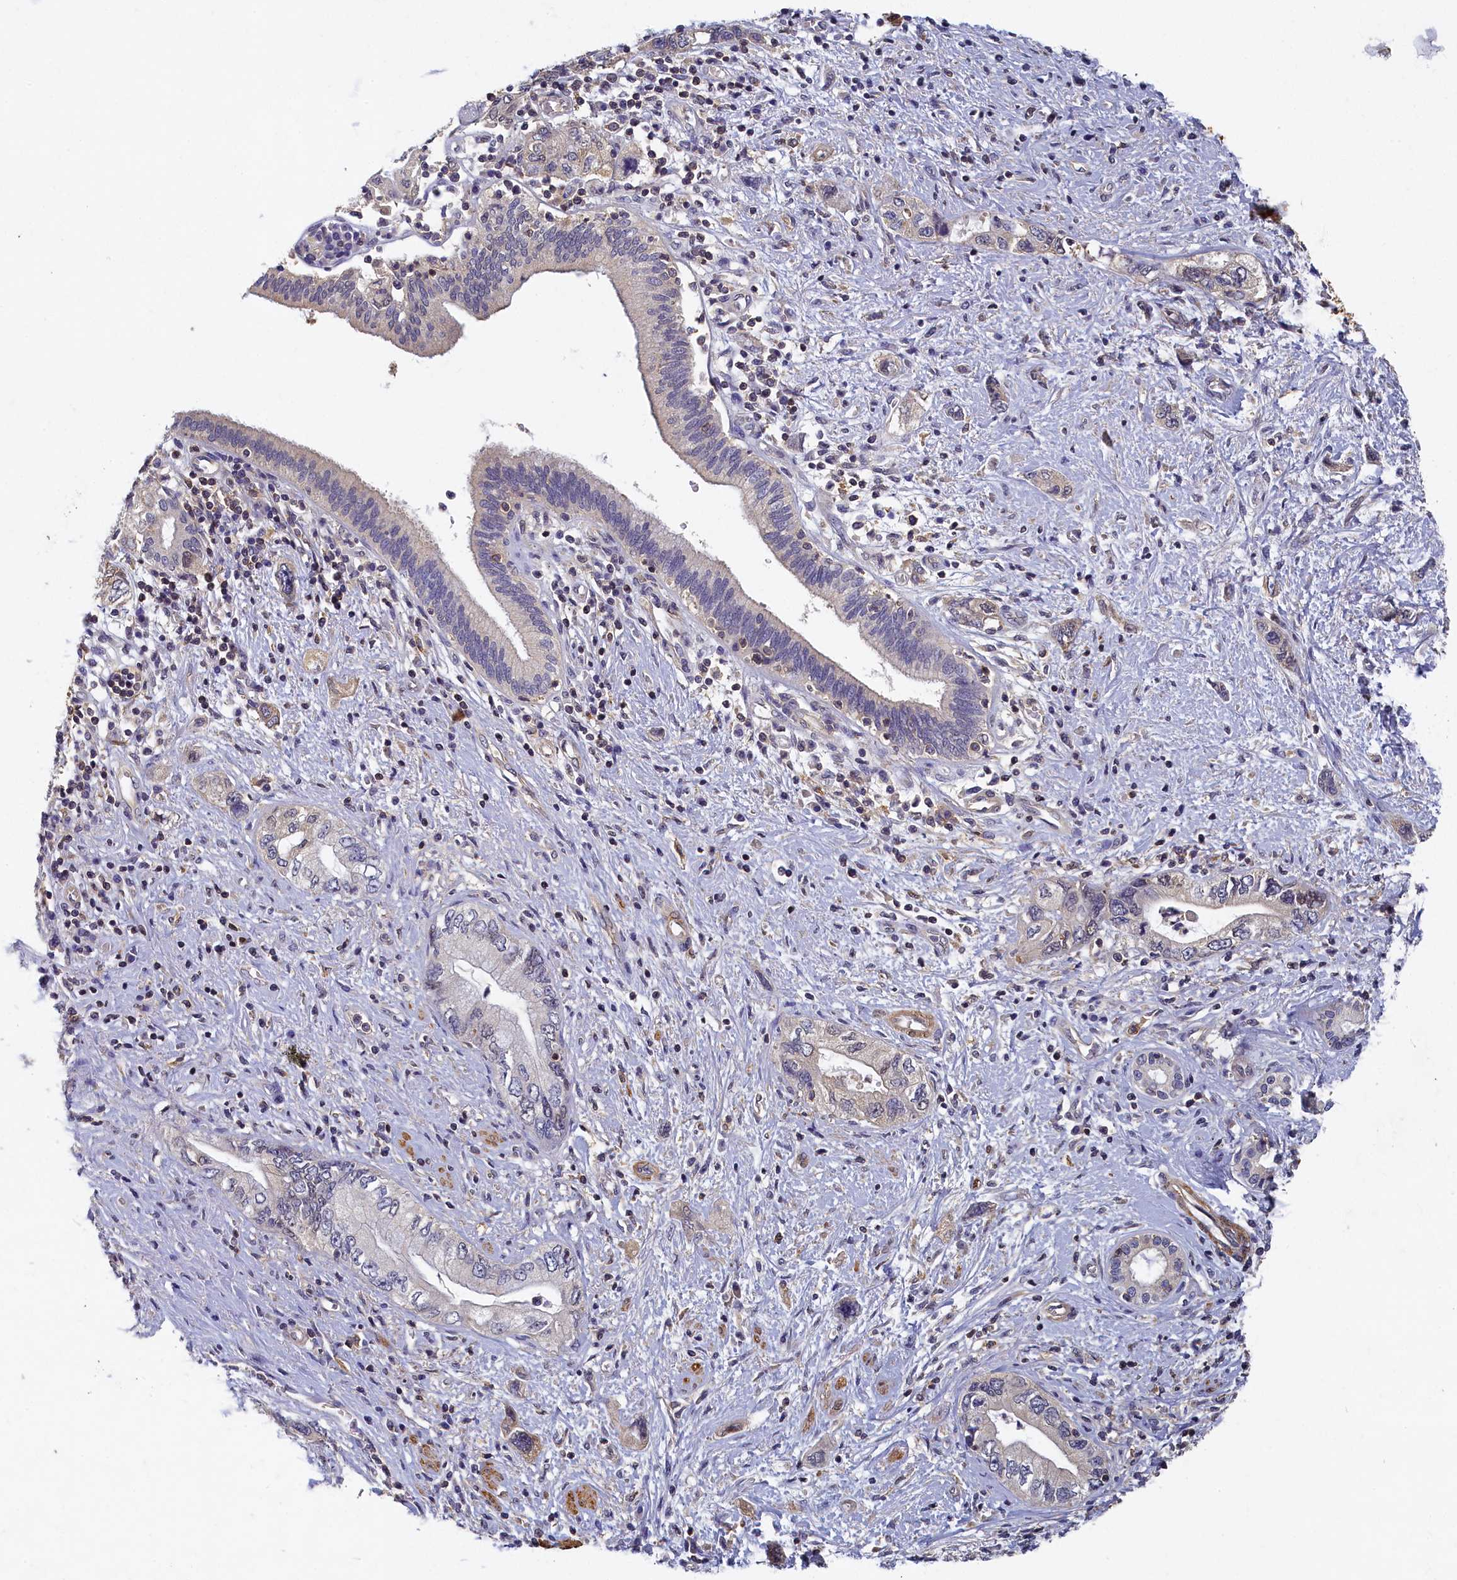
{"staining": {"intensity": "negative", "quantity": "none", "location": "none"}, "tissue": "pancreatic cancer", "cell_type": "Tumor cells", "image_type": "cancer", "snomed": [{"axis": "morphology", "description": "Adenocarcinoma, NOS"}, {"axis": "topography", "description": "Pancreas"}], "caption": "This is a photomicrograph of IHC staining of adenocarcinoma (pancreatic), which shows no expression in tumor cells.", "gene": "TBCB", "patient": {"sex": "female", "age": 73}}